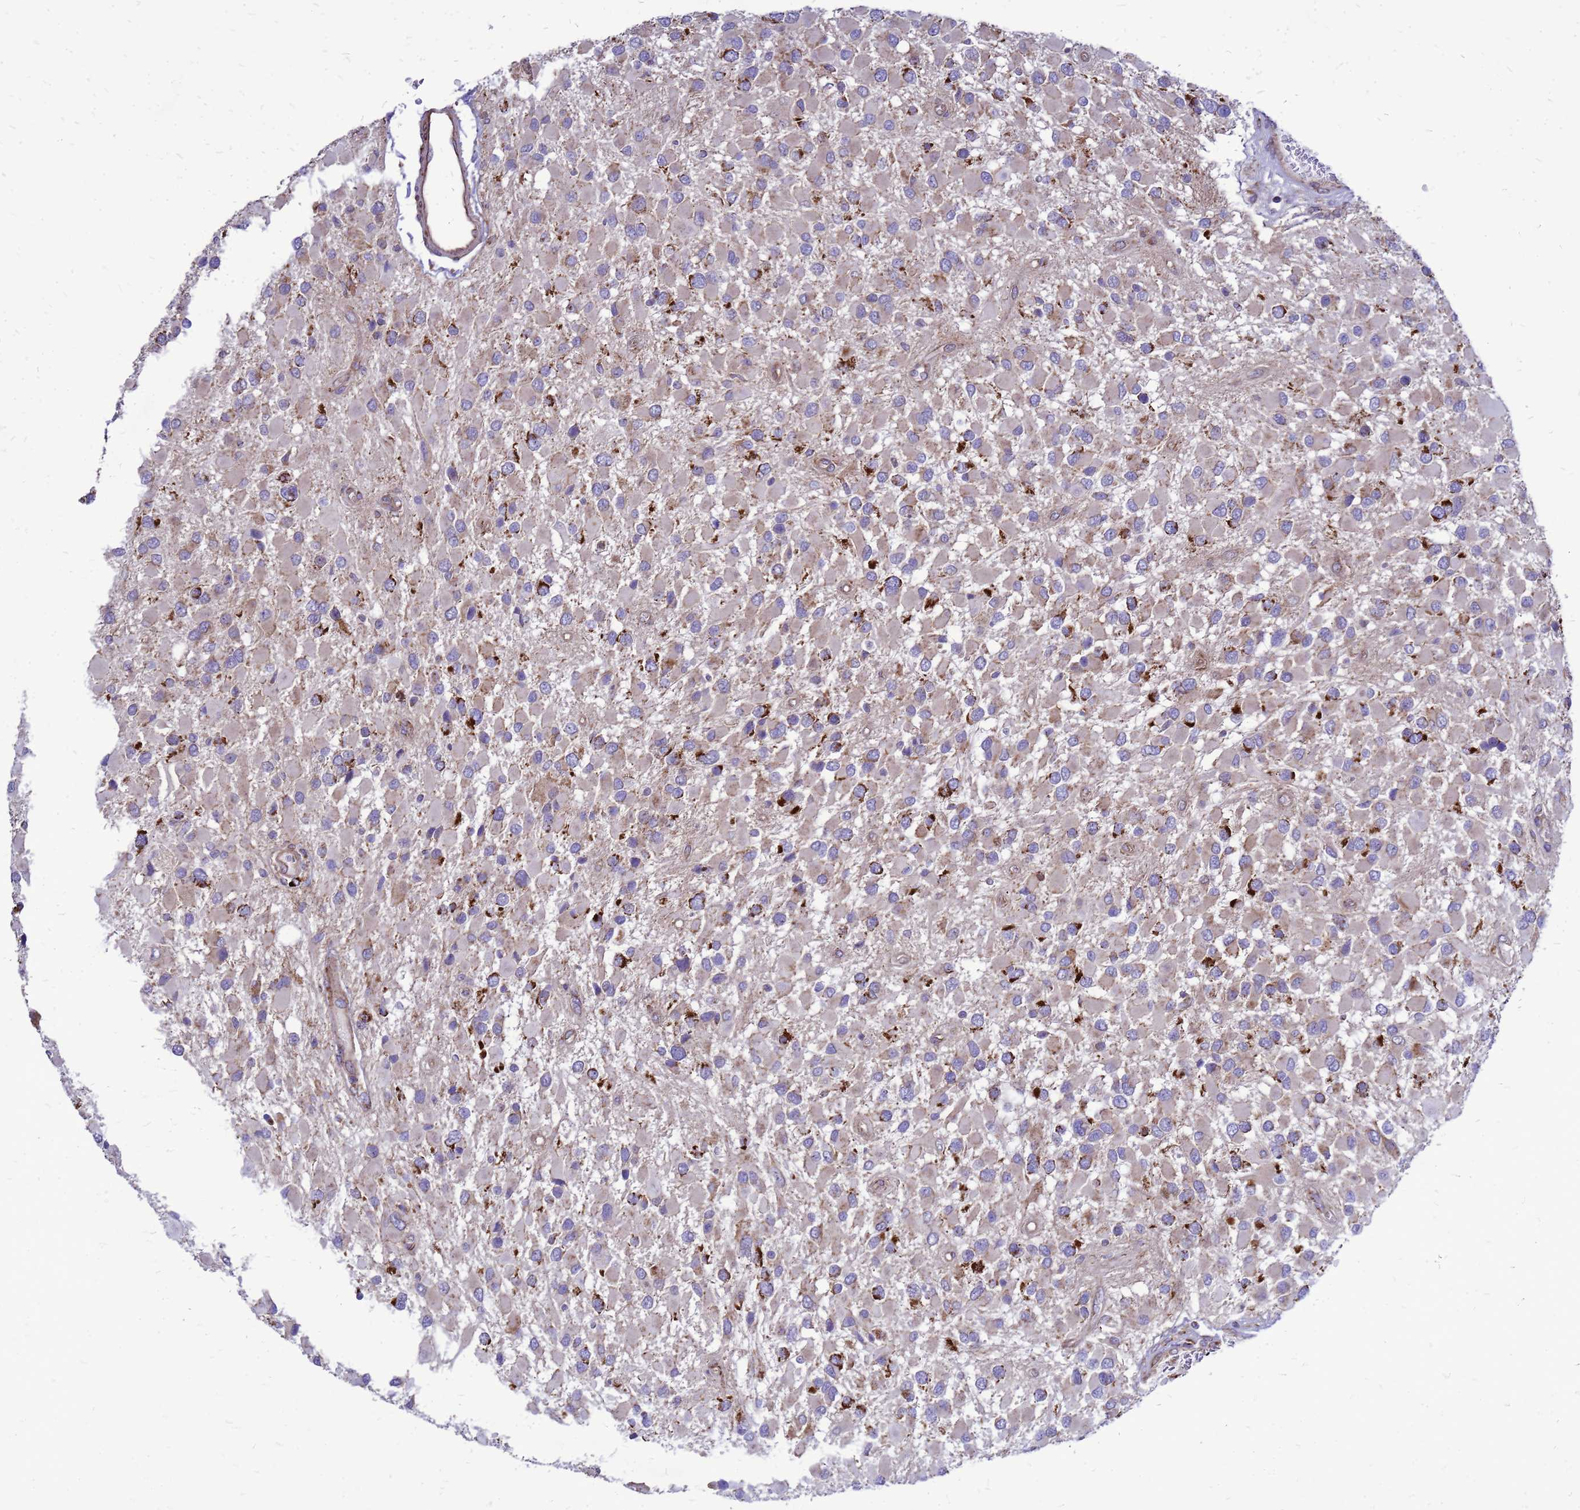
{"staining": {"intensity": "strong", "quantity": "<25%", "location": "cytoplasmic/membranous"}, "tissue": "glioma", "cell_type": "Tumor cells", "image_type": "cancer", "snomed": [{"axis": "morphology", "description": "Glioma, malignant, High grade"}, {"axis": "topography", "description": "Brain"}], "caption": "Tumor cells exhibit medium levels of strong cytoplasmic/membranous staining in about <25% of cells in human high-grade glioma (malignant).", "gene": "FSTL4", "patient": {"sex": "male", "age": 53}}